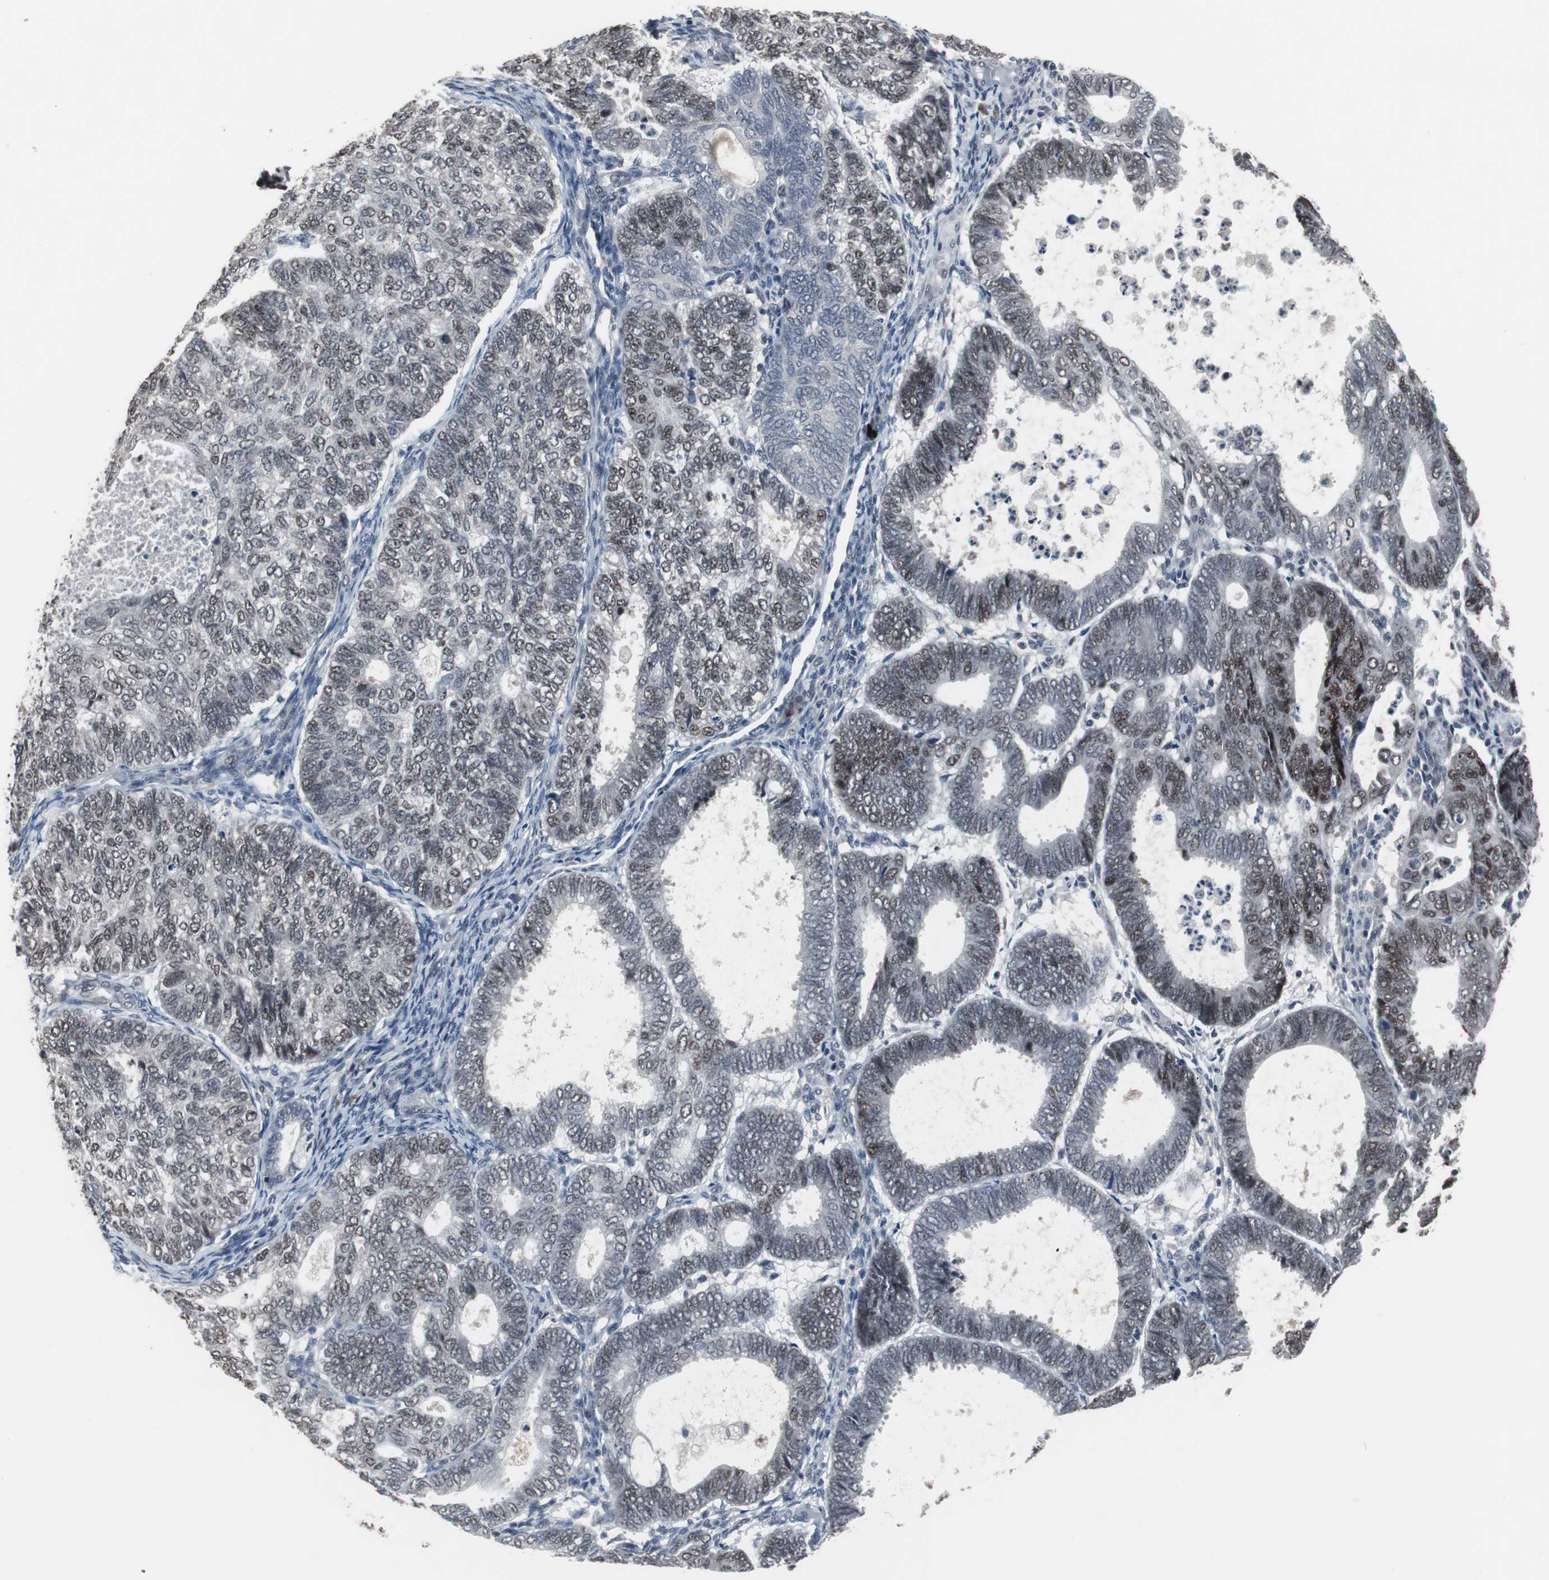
{"staining": {"intensity": "moderate", "quantity": ">75%", "location": "nuclear"}, "tissue": "endometrial cancer", "cell_type": "Tumor cells", "image_type": "cancer", "snomed": [{"axis": "morphology", "description": "Adenocarcinoma, NOS"}, {"axis": "topography", "description": "Uterus"}], "caption": "Moderate nuclear expression for a protein is seen in approximately >75% of tumor cells of endometrial cancer using immunohistochemistry.", "gene": "FOXP4", "patient": {"sex": "female", "age": 60}}